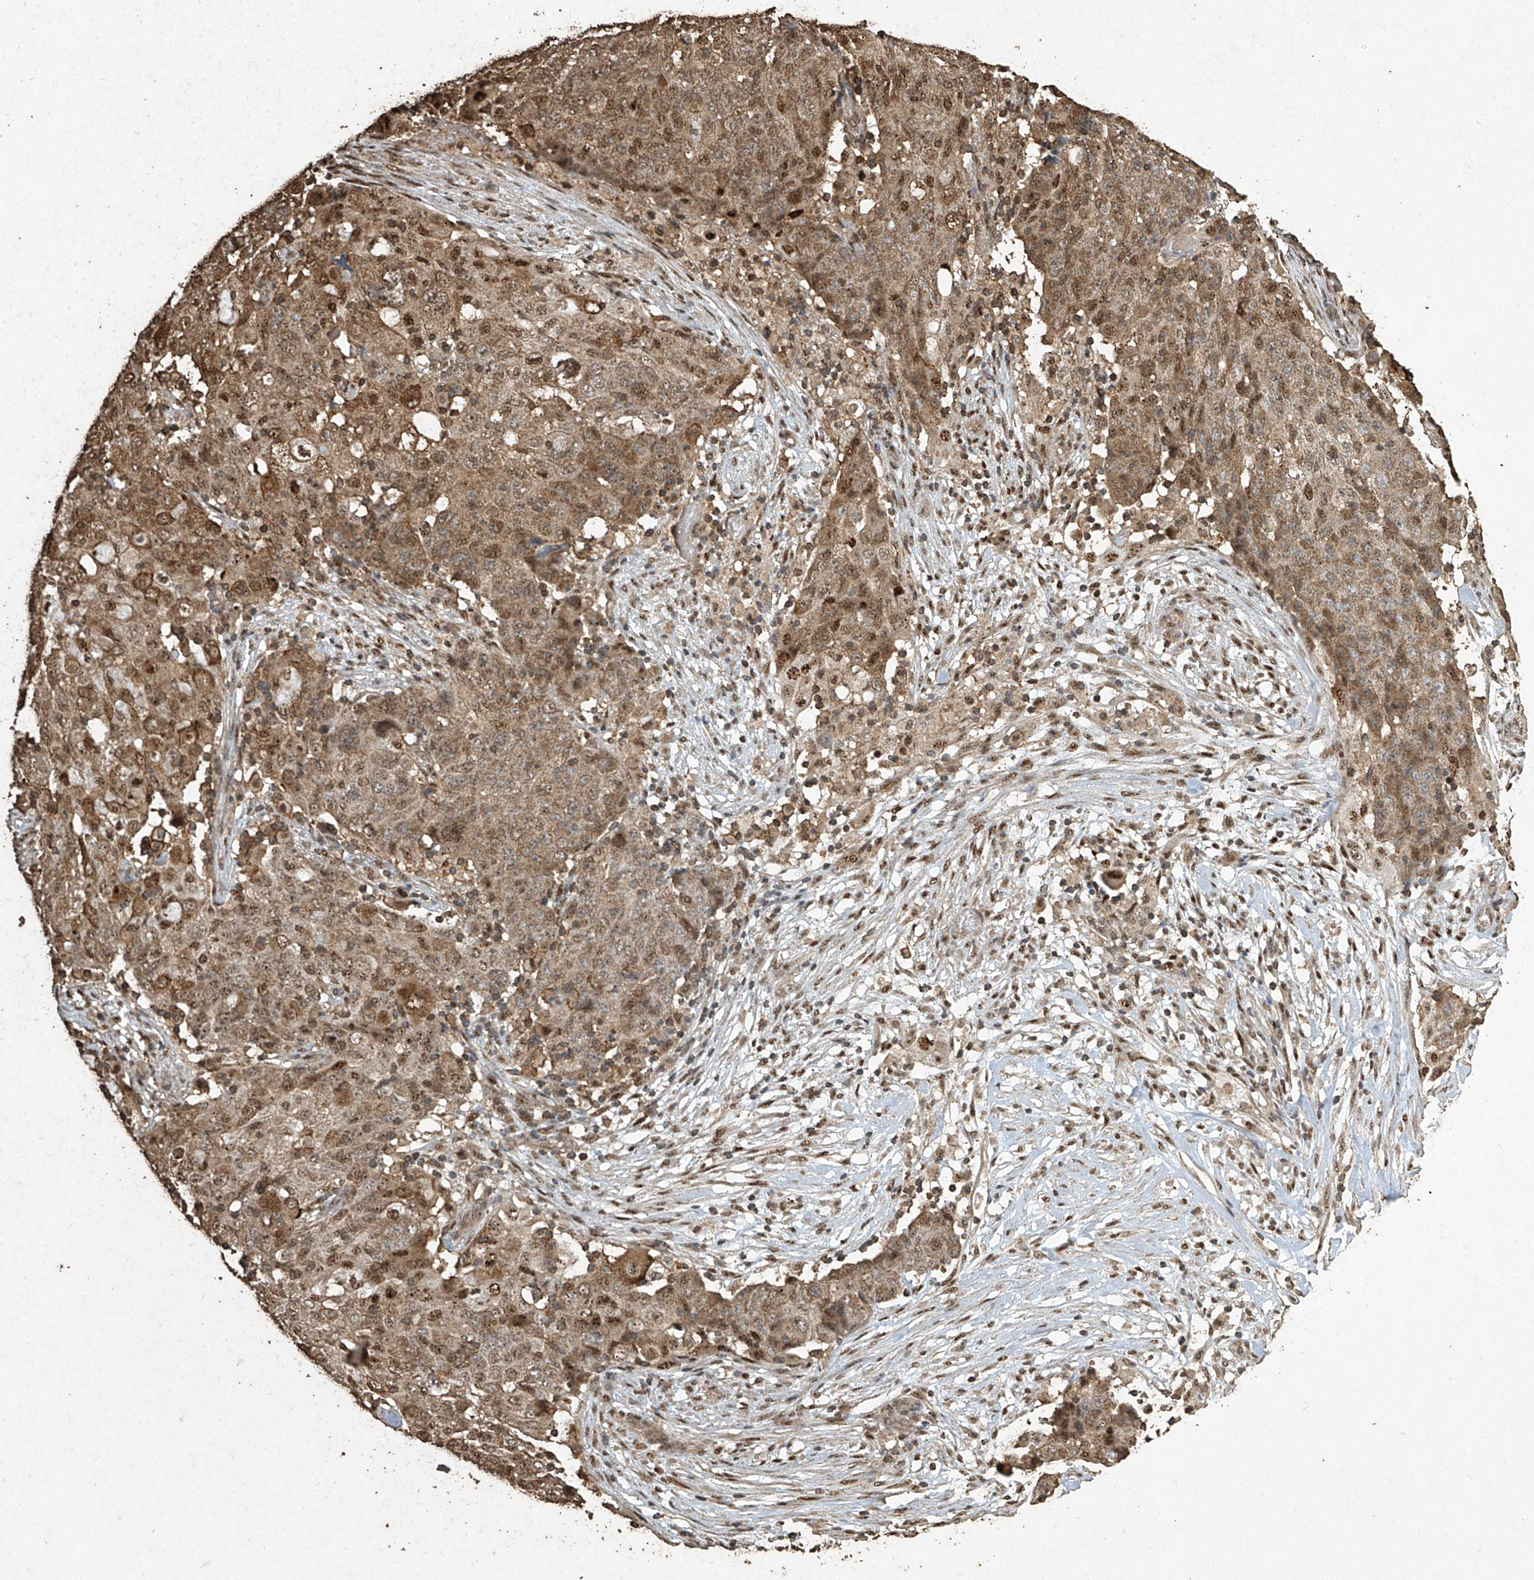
{"staining": {"intensity": "moderate", "quantity": "25%-75%", "location": "cytoplasmic/membranous,nuclear"}, "tissue": "ovarian cancer", "cell_type": "Tumor cells", "image_type": "cancer", "snomed": [{"axis": "morphology", "description": "Carcinoma, endometroid"}, {"axis": "topography", "description": "Ovary"}], "caption": "Human ovarian endometroid carcinoma stained with a protein marker displays moderate staining in tumor cells.", "gene": "ERBB3", "patient": {"sex": "female", "age": 42}}